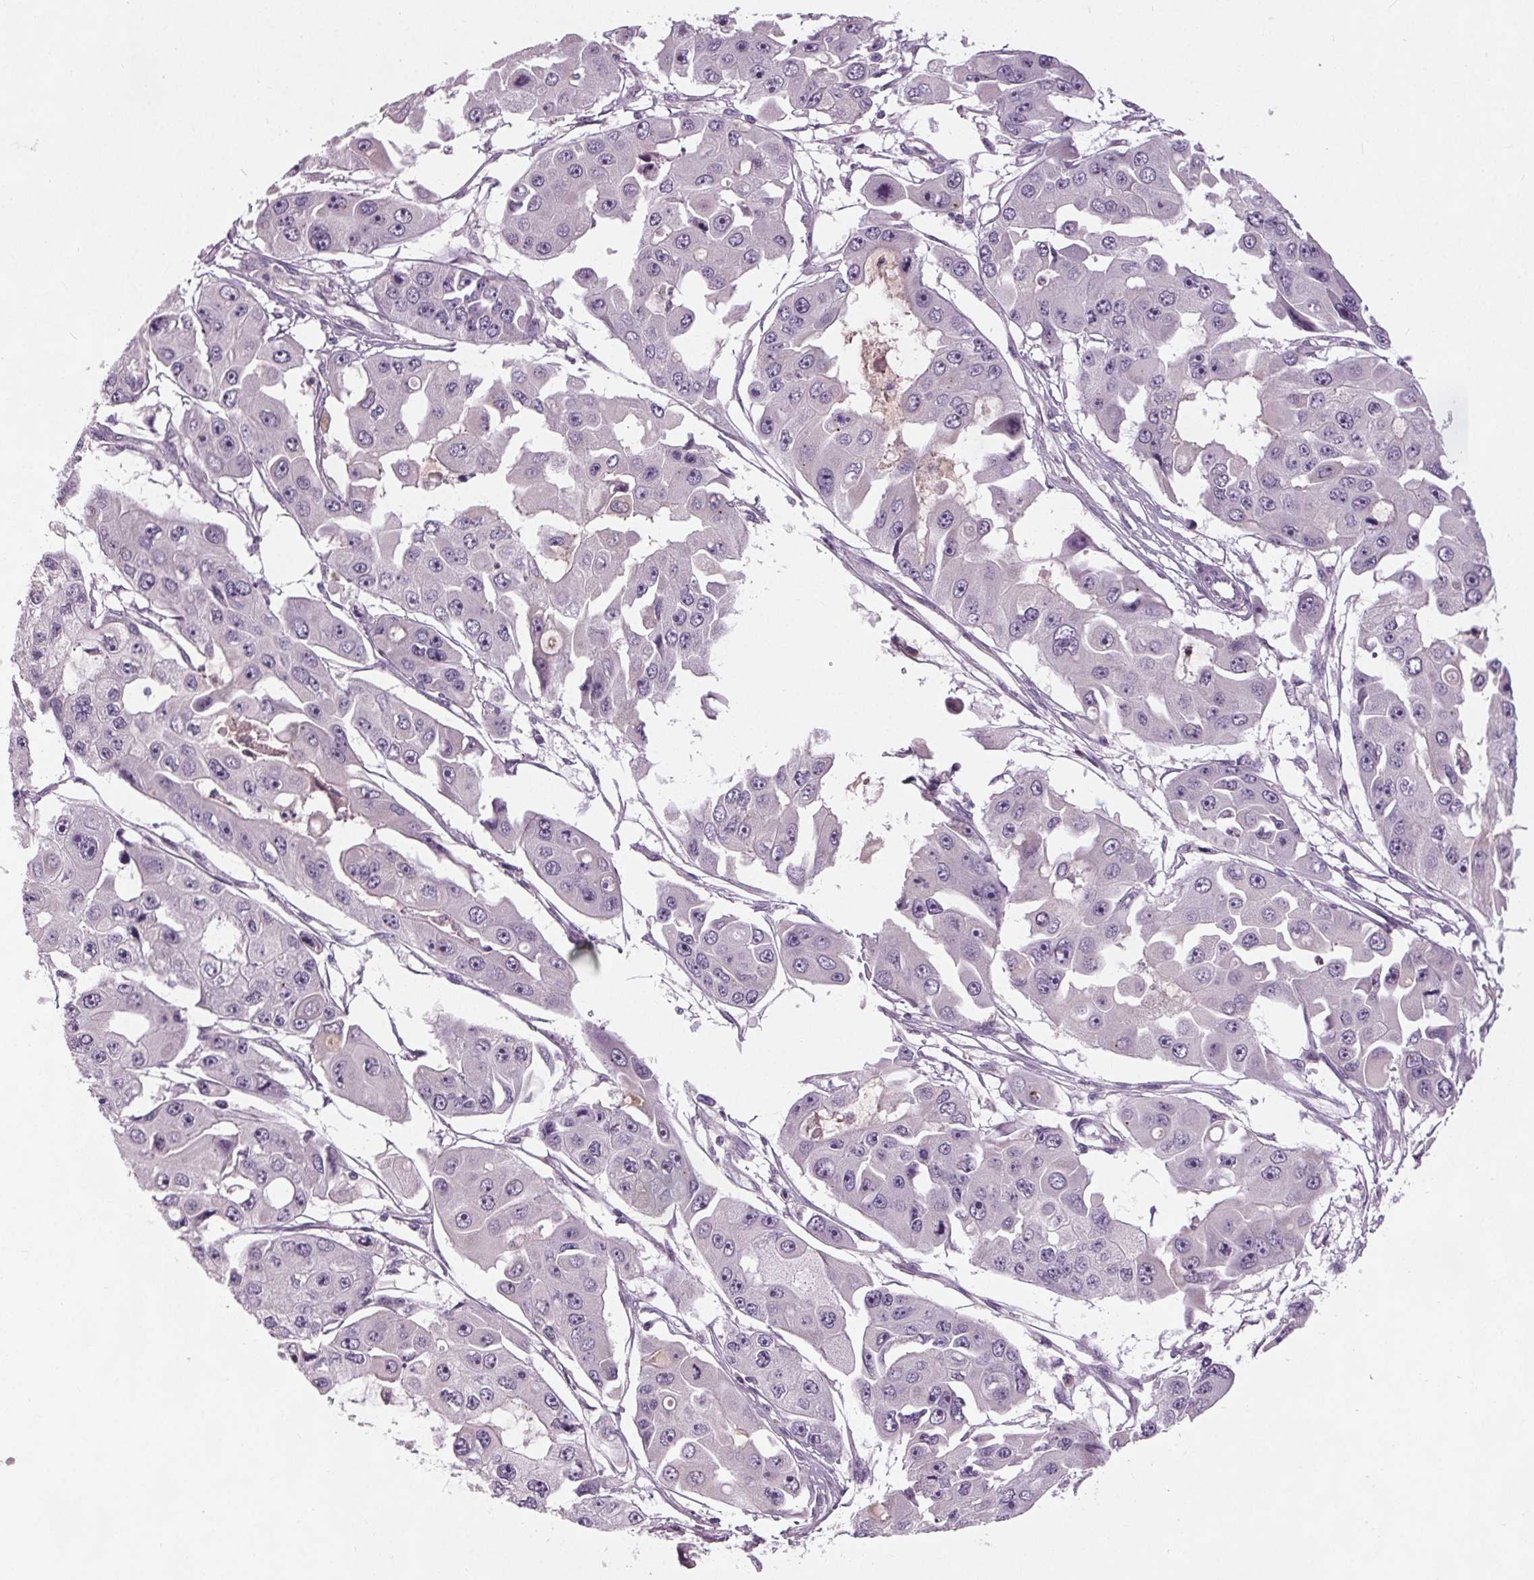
{"staining": {"intensity": "negative", "quantity": "none", "location": "none"}, "tissue": "ovarian cancer", "cell_type": "Tumor cells", "image_type": "cancer", "snomed": [{"axis": "morphology", "description": "Cystadenocarcinoma, serous, NOS"}, {"axis": "topography", "description": "Ovary"}], "caption": "Immunohistochemistry (IHC) of human ovarian serous cystadenocarcinoma displays no staining in tumor cells.", "gene": "PDGFD", "patient": {"sex": "female", "age": 56}}